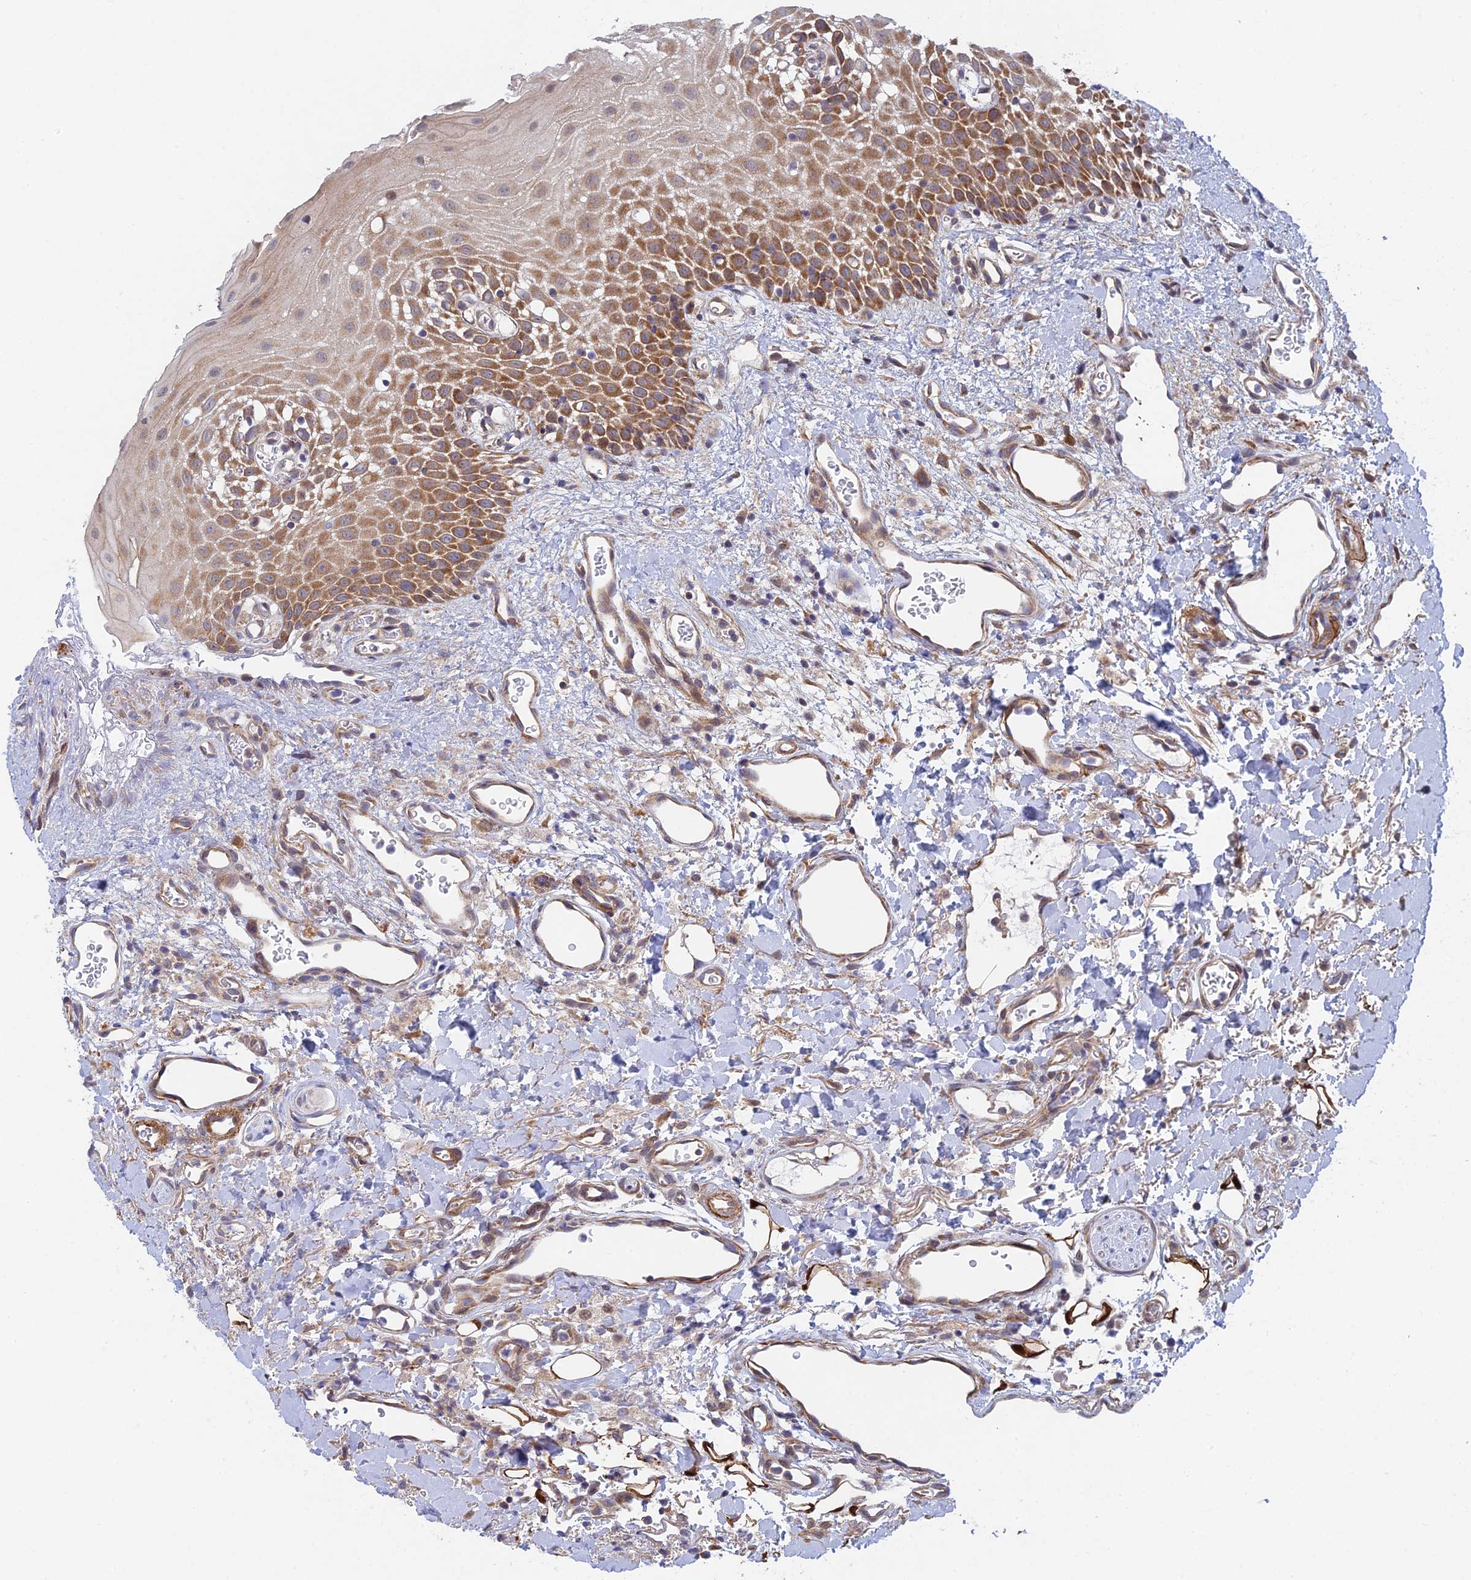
{"staining": {"intensity": "moderate", "quantity": ">75%", "location": "cytoplasmic/membranous"}, "tissue": "oral mucosa", "cell_type": "Squamous epithelial cells", "image_type": "normal", "snomed": [{"axis": "morphology", "description": "Normal tissue, NOS"}, {"axis": "topography", "description": "Oral tissue"}], "caption": "Unremarkable oral mucosa was stained to show a protein in brown. There is medium levels of moderate cytoplasmic/membranous expression in about >75% of squamous epithelial cells. (Stains: DAB in brown, nuclei in blue, Microscopy: brightfield microscopy at high magnification).", "gene": "INCA1", "patient": {"sex": "female", "age": 70}}